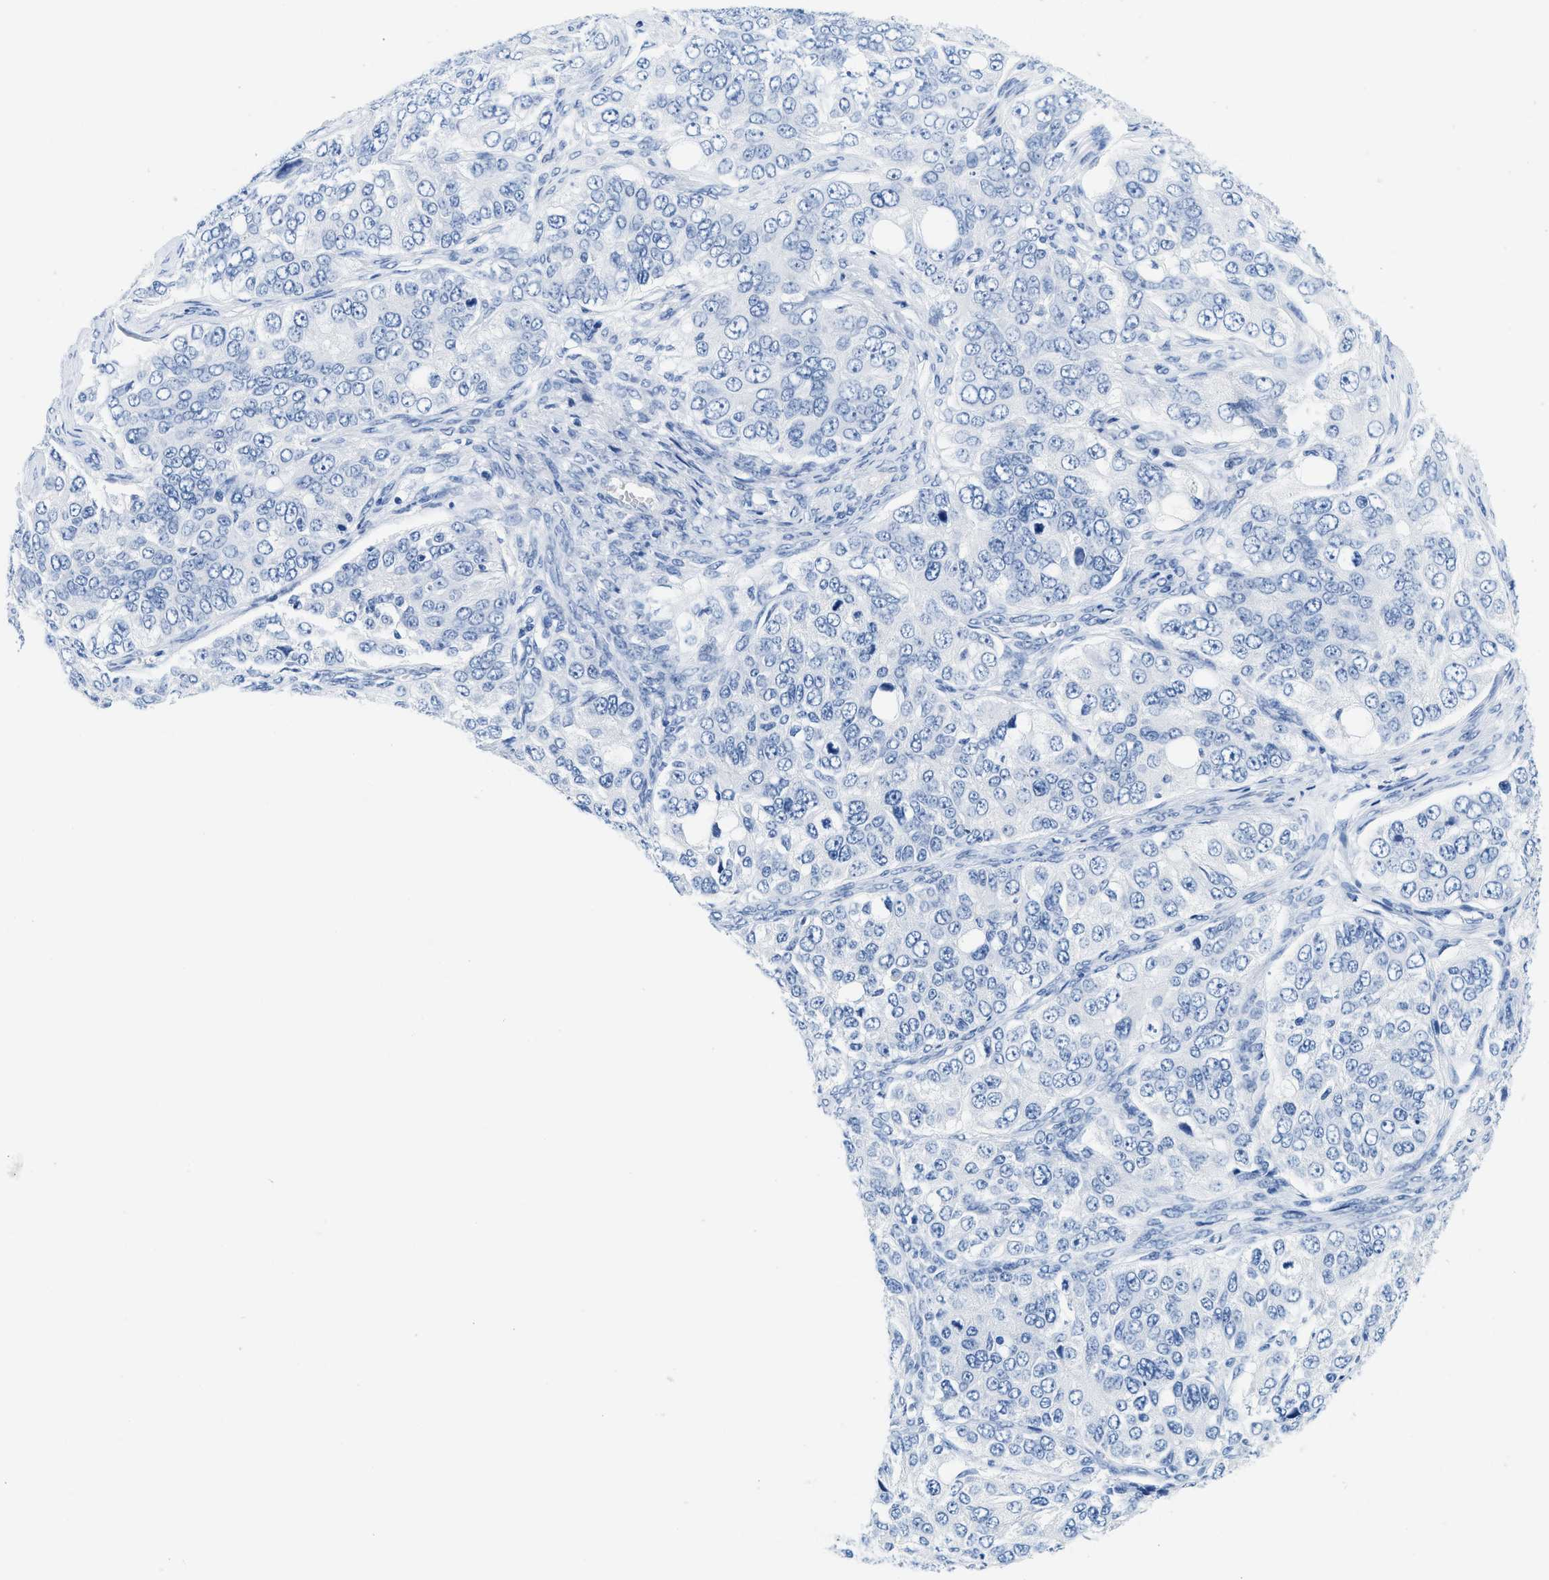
{"staining": {"intensity": "negative", "quantity": "none", "location": "none"}, "tissue": "ovarian cancer", "cell_type": "Tumor cells", "image_type": "cancer", "snomed": [{"axis": "morphology", "description": "Carcinoma, endometroid"}, {"axis": "topography", "description": "Ovary"}], "caption": "A photomicrograph of human ovarian endometroid carcinoma is negative for staining in tumor cells.", "gene": "GSN", "patient": {"sex": "female", "age": 51}}